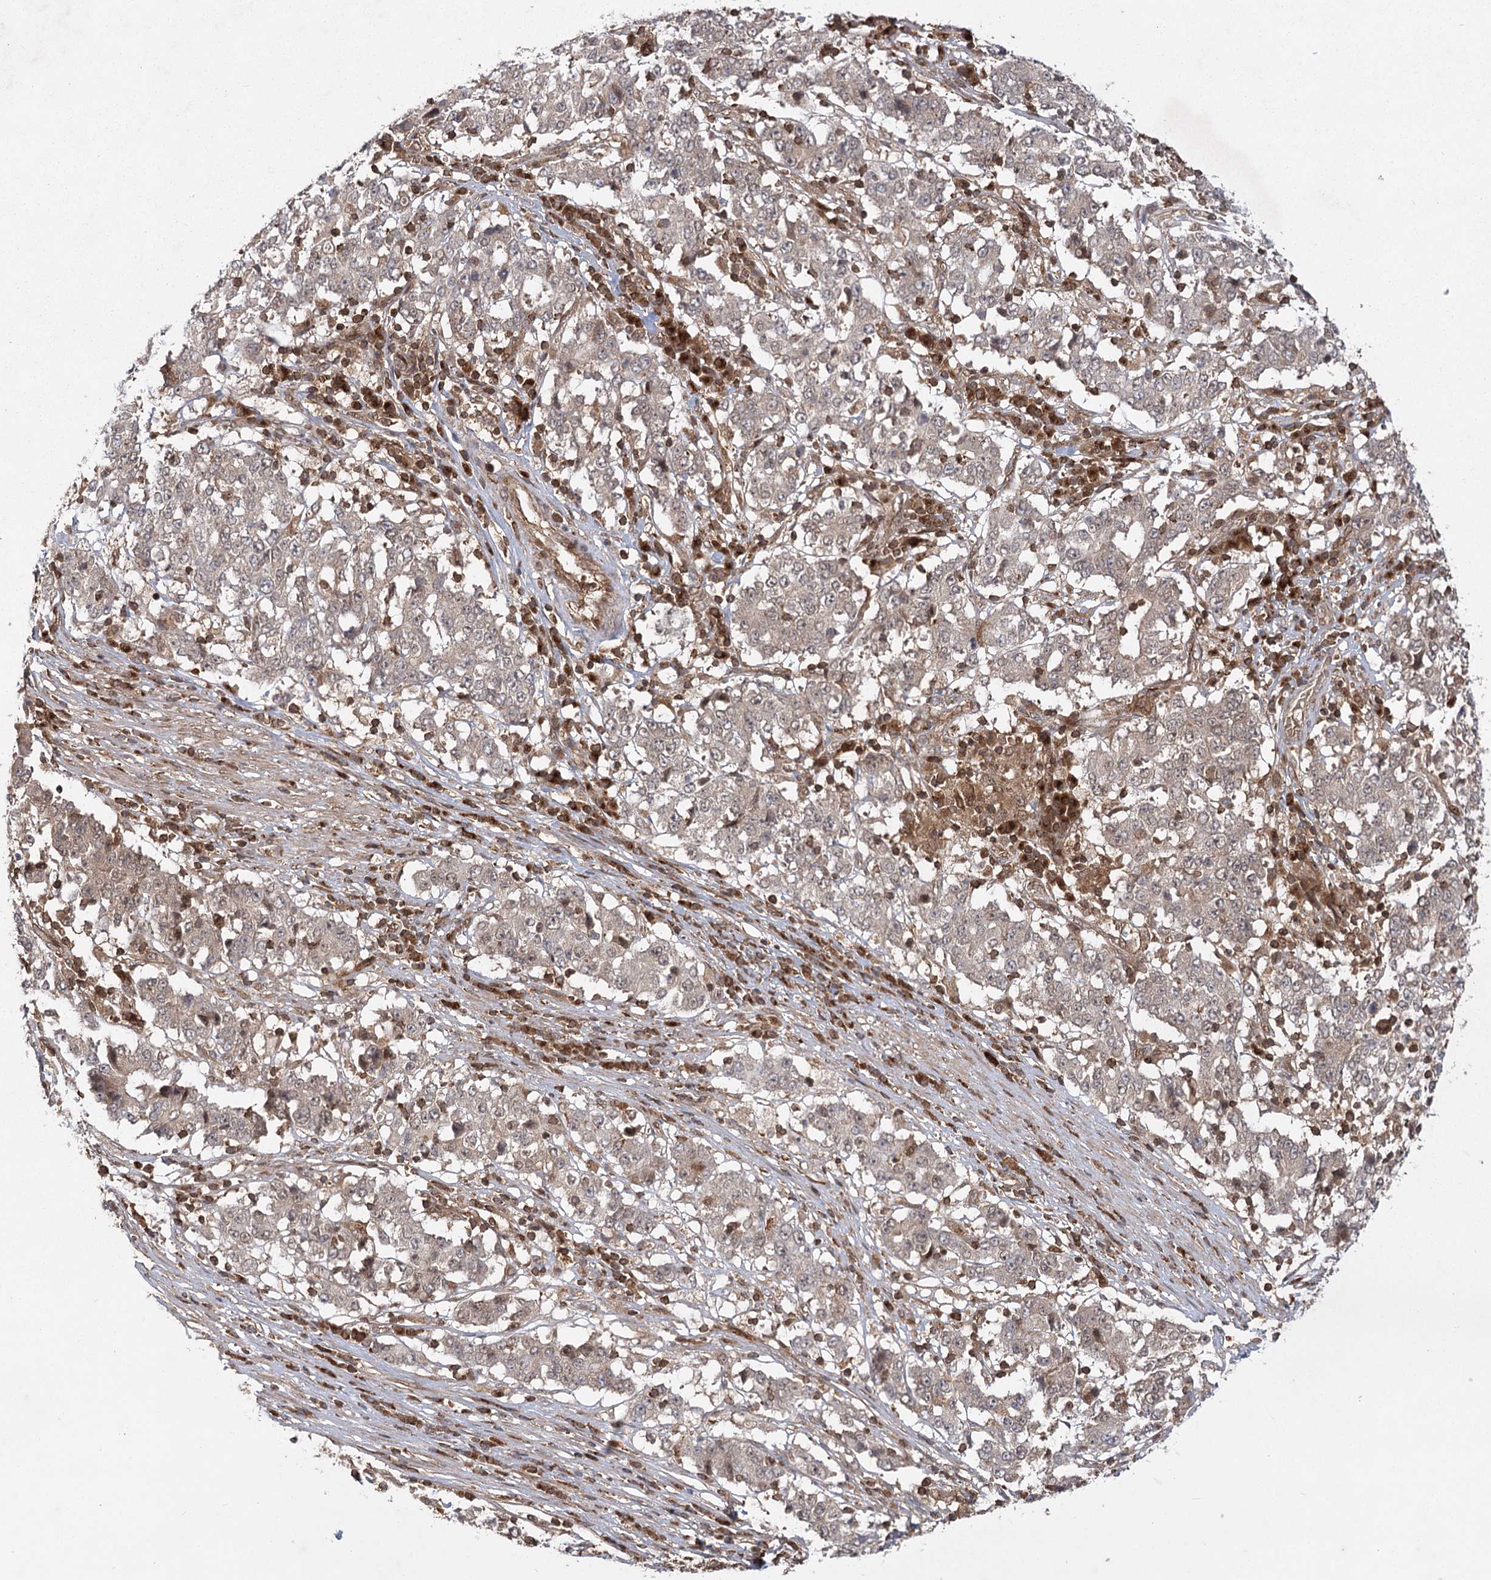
{"staining": {"intensity": "weak", "quantity": "<25%", "location": "cytoplasmic/membranous"}, "tissue": "stomach cancer", "cell_type": "Tumor cells", "image_type": "cancer", "snomed": [{"axis": "morphology", "description": "Adenocarcinoma, NOS"}, {"axis": "topography", "description": "Stomach"}], "caption": "The image demonstrates no staining of tumor cells in stomach cancer.", "gene": "MDFIC", "patient": {"sex": "male", "age": 59}}